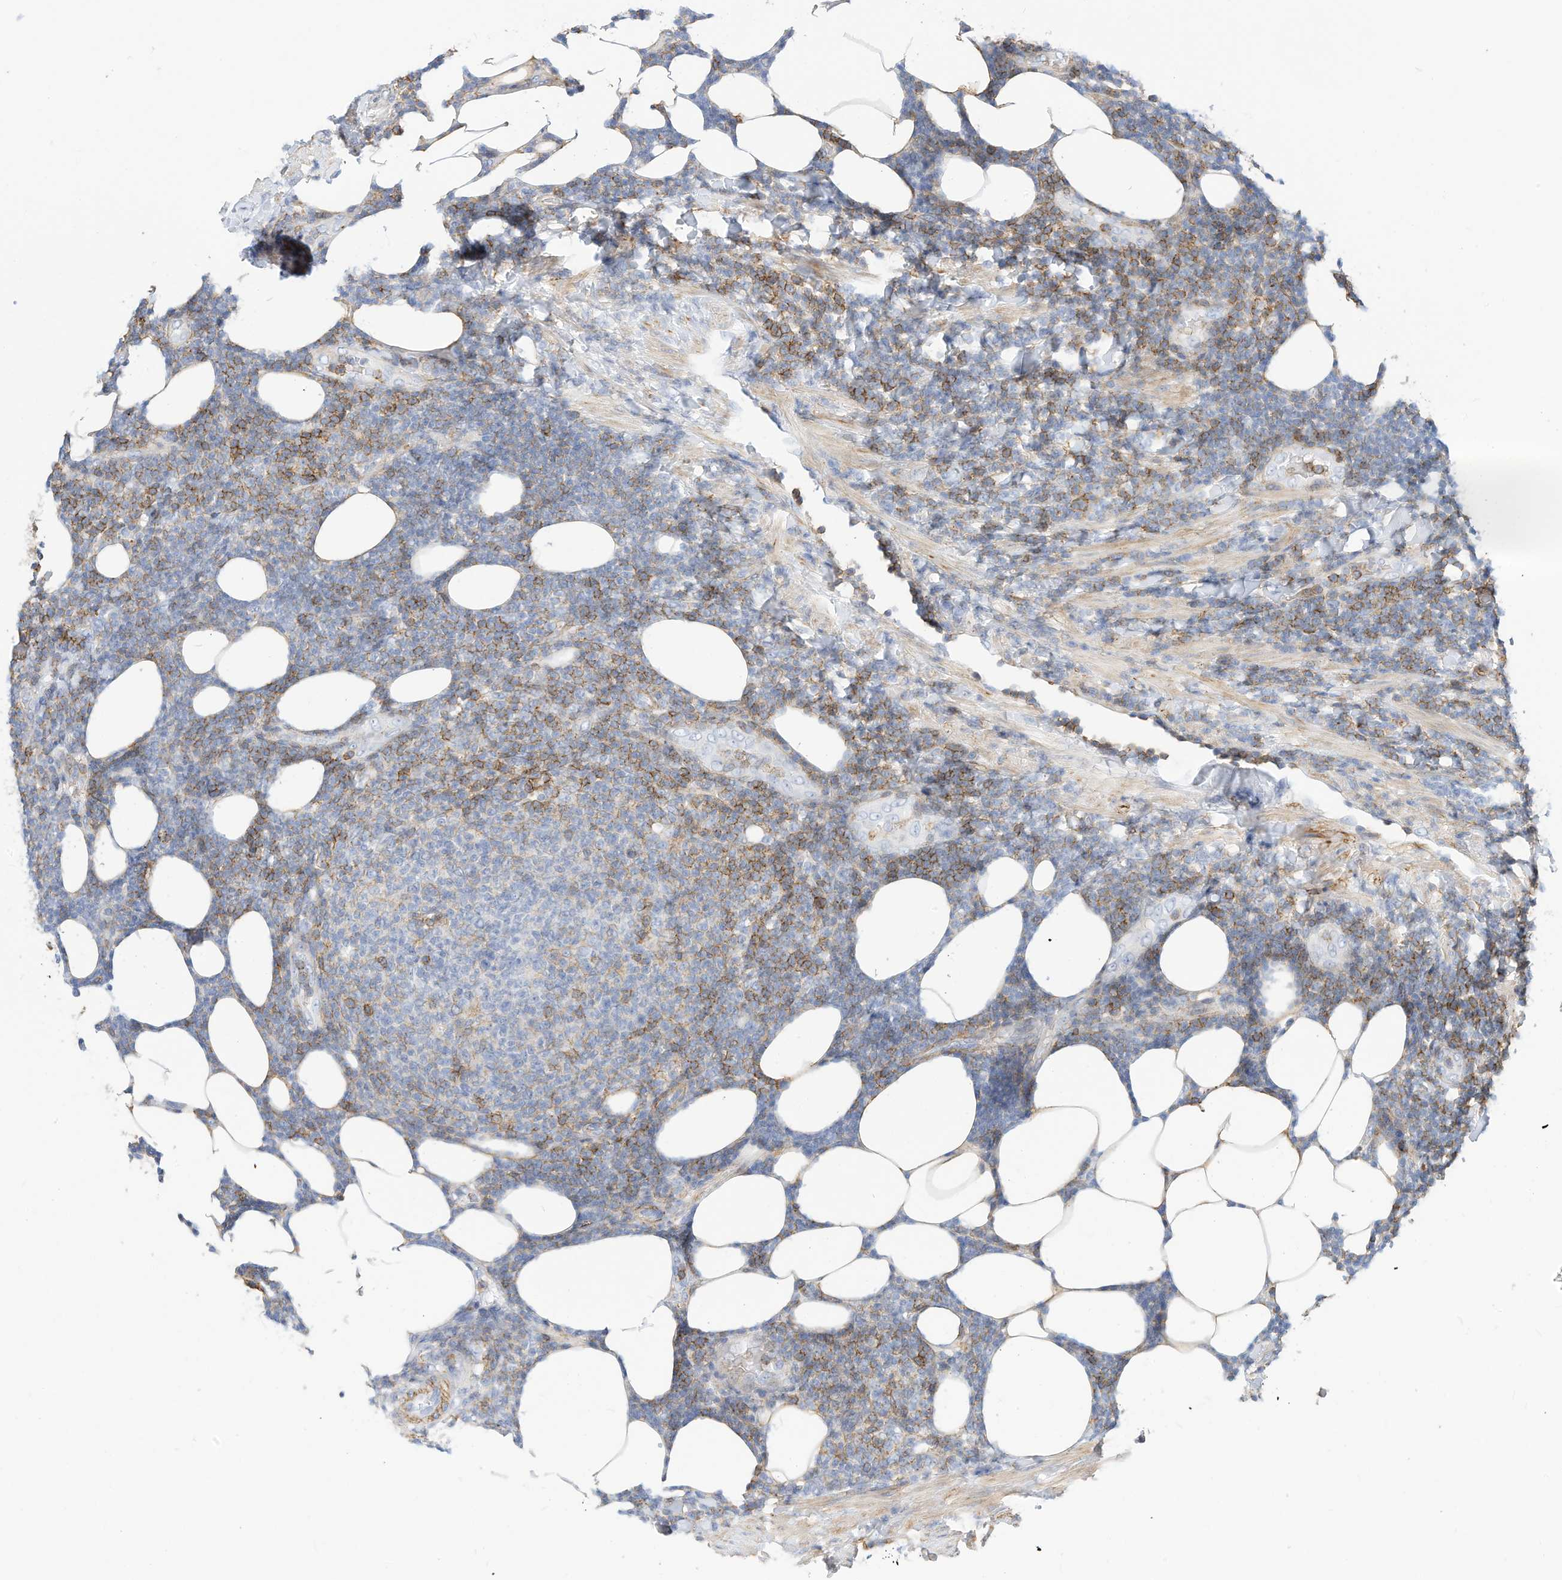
{"staining": {"intensity": "moderate", "quantity": "<25%", "location": "cytoplasmic/membranous"}, "tissue": "lymphoma", "cell_type": "Tumor cells", "image_type": "cancer", "snomed": [{"axis": "morphology", "description": "Malignant lymphoma, non-Hodgkin's type, Low grade"}, {"axis": "topography", "description": "Lymph node"}], "caption": "Protein staining by IHC displays moderate cytoplasmic/membranous staining in approximately <25% of tumor cells in lymphoma. (brown staining indicates protein expression, while blue staining denotes nuclei).", "gene": "TXNDC9", "patient": {"sex": "male", "age": 66}}